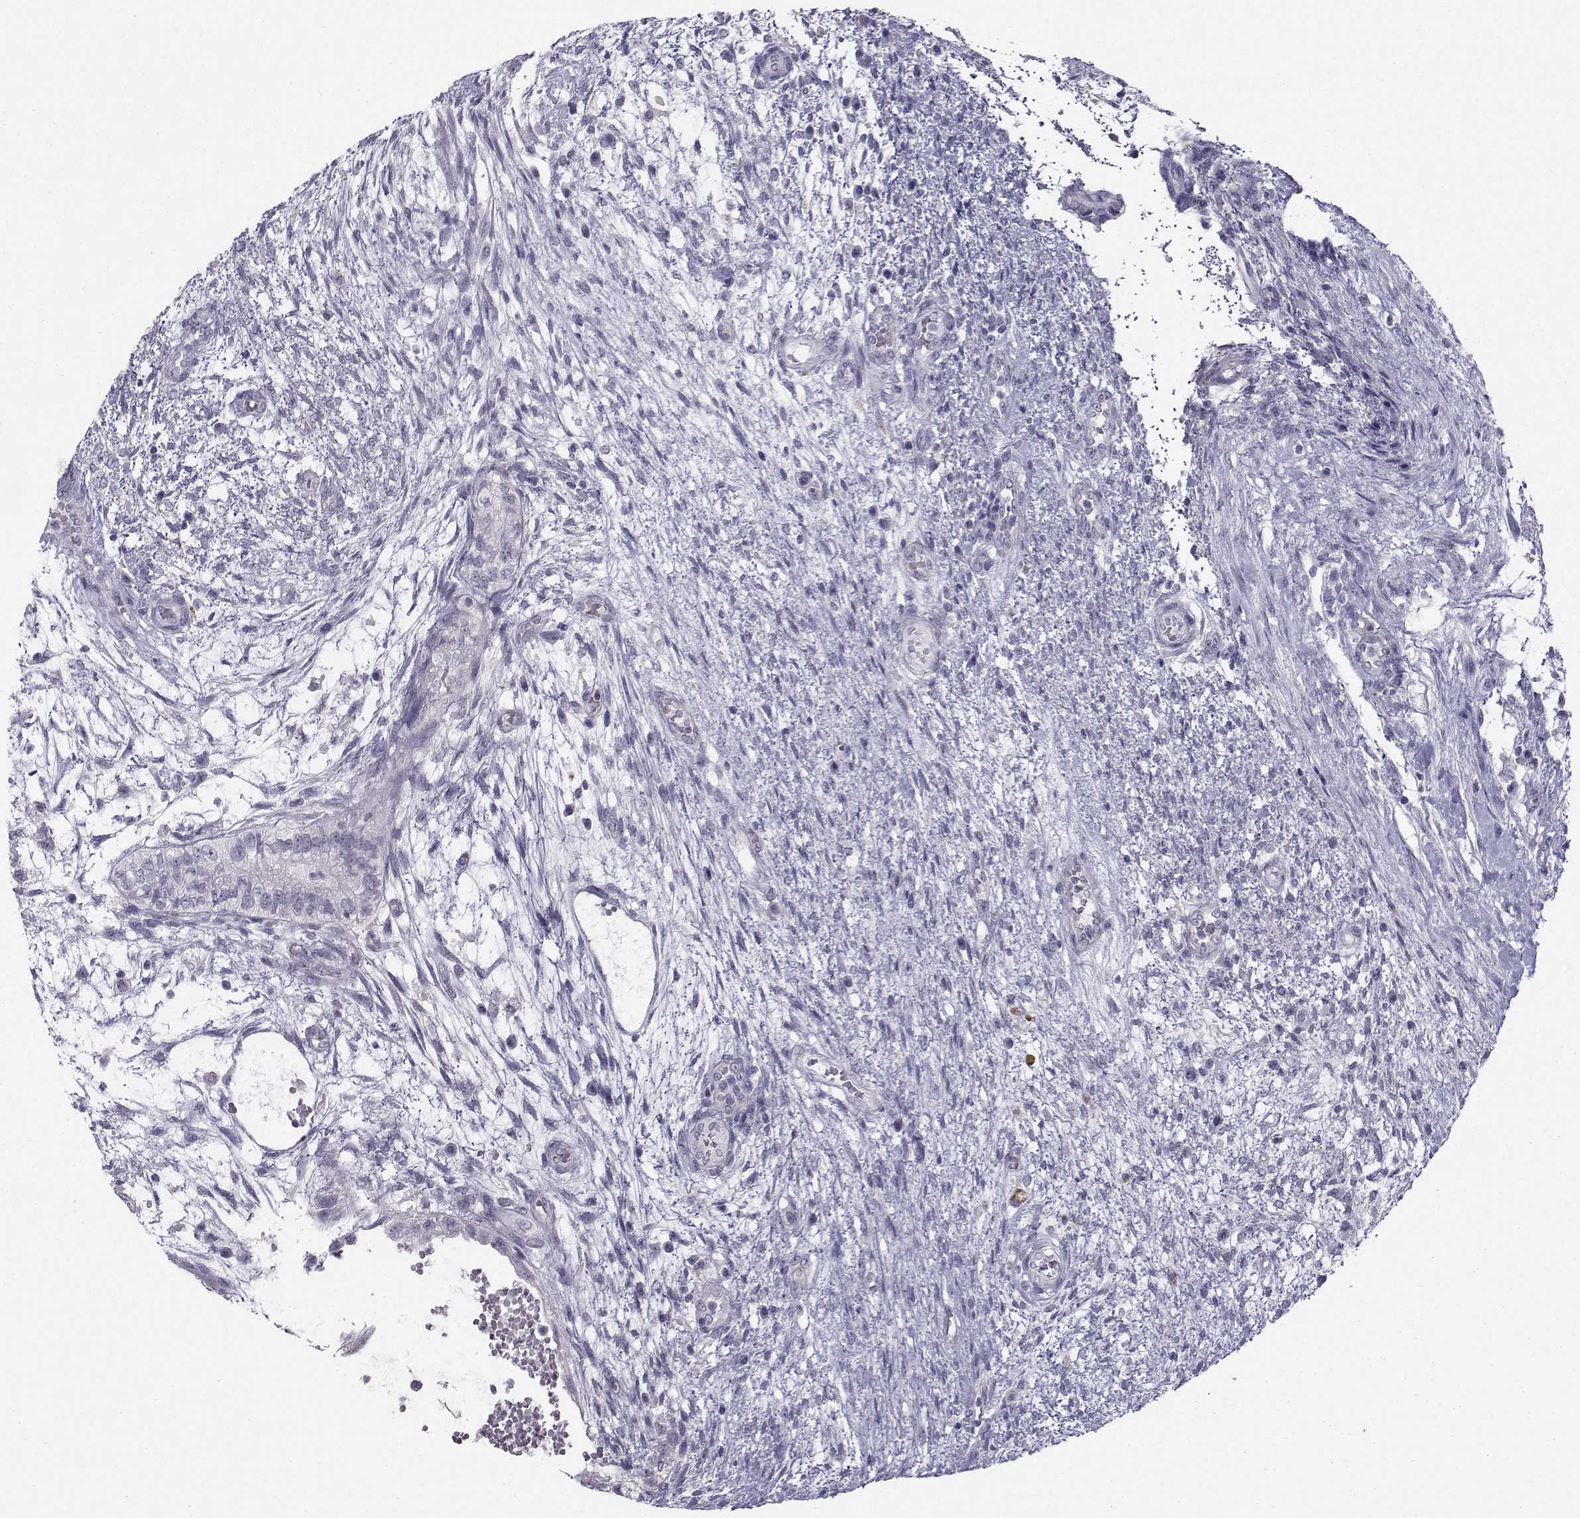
{"staining": {"intensity": "negative", "quantity": "none", "location": "none"}, "tissue": "testis cancer", "cell_type": "Tumor cells", "image_type": "cancer", "snomed": [{"axis": "morphology", "description": "Normal tissue, NOS"}, {"axis": "morphology", "description": "Carcinoma, Embryonal, NOS"}, {"axis": "topography", "description": "Testis"}, {"axis": "topography", "description": "Epididymis"}], "caption": "This is an immunohistochemistry micrograph of embryonal carcinoma (testis). There is no expression in tumor cells.", "gene": "SPDYE4", "patient": {"sex": "male", "age": 32}}